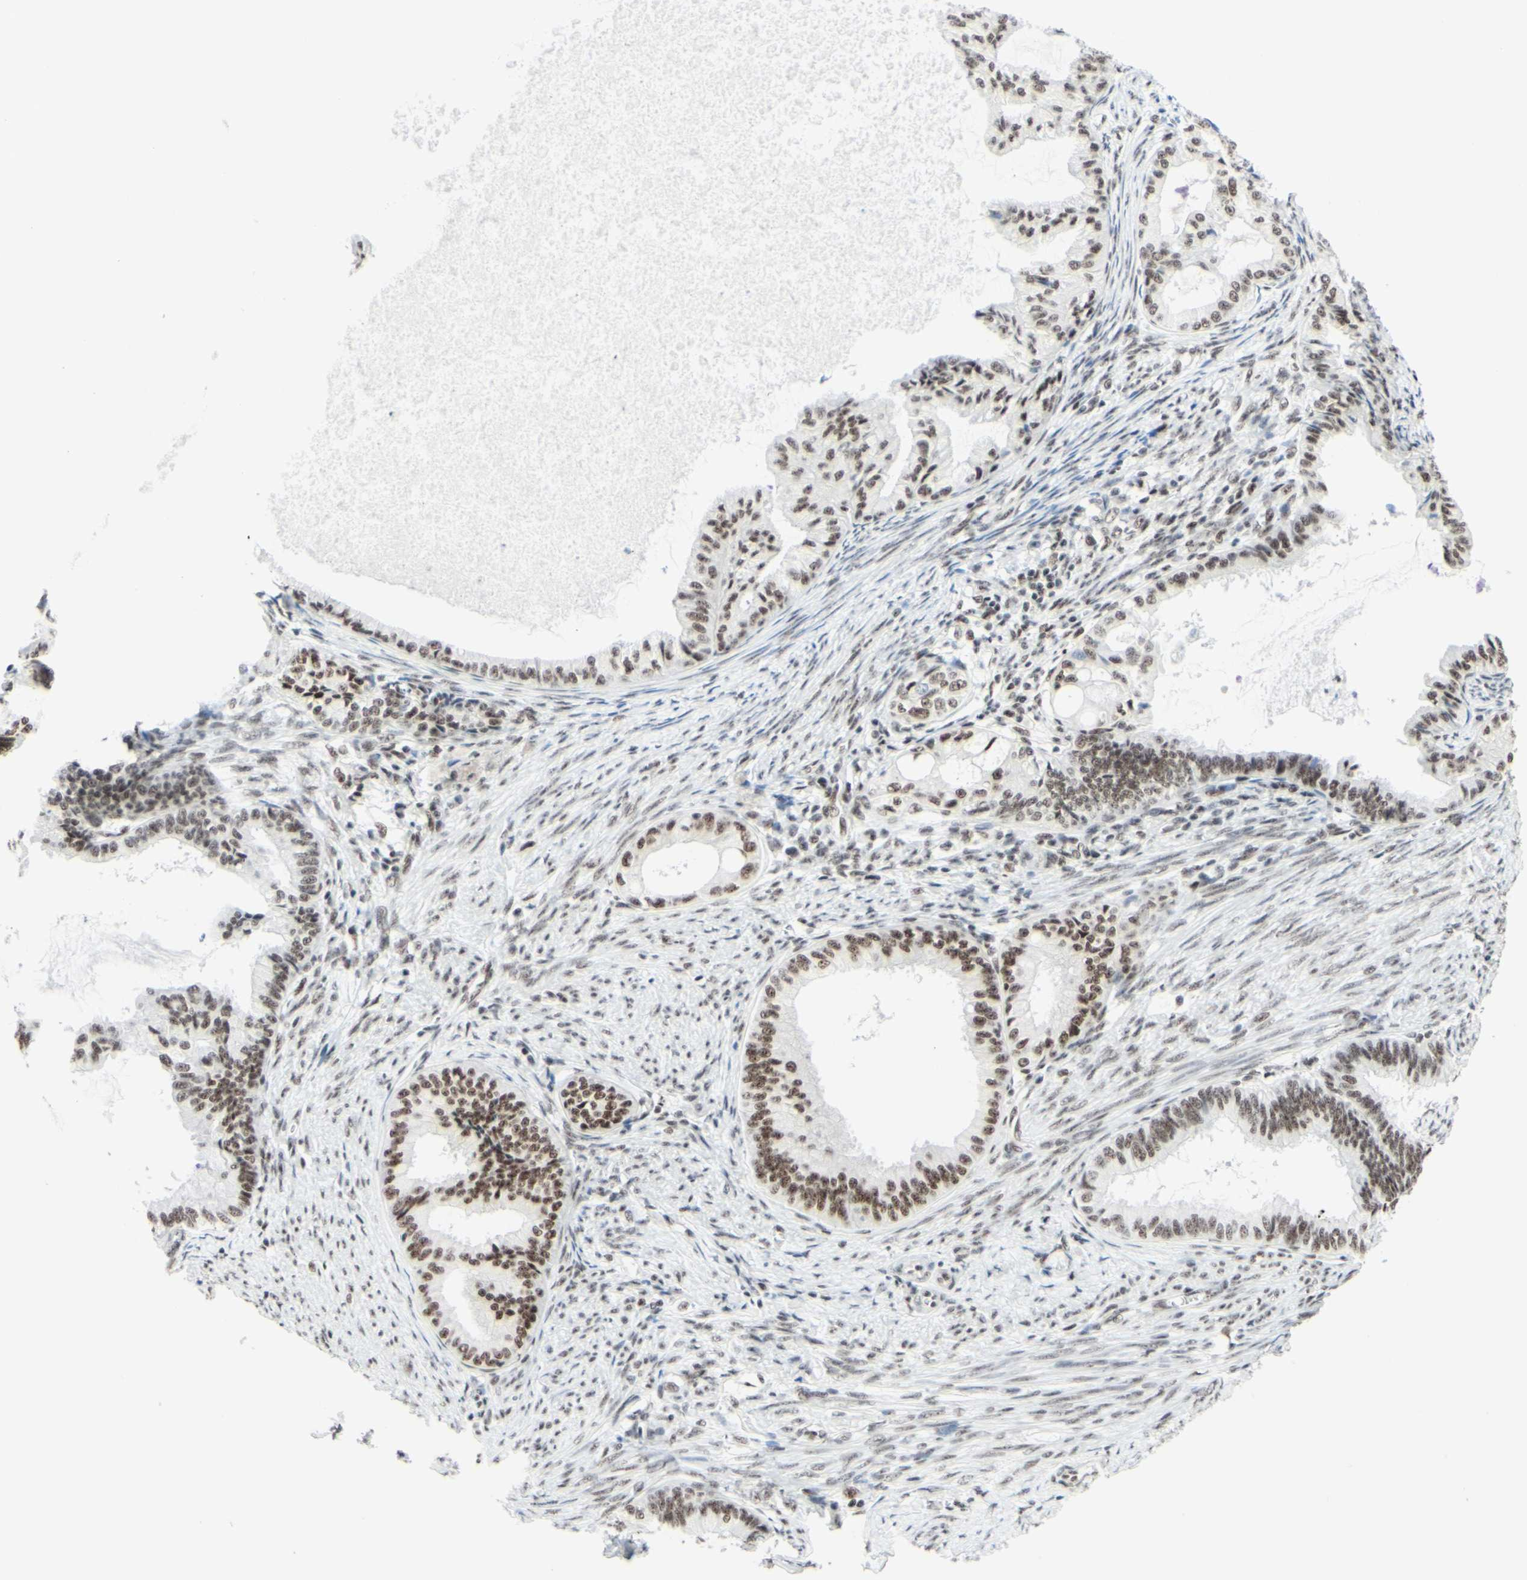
{"staining": {"intensity": "weak", "quantity": "<25%", "location": "nuclear"}, "tissue": "endometrial cancer", "cell_type": "Tumor cells", "image_type": "cancer", "snomed": [{"axis": "morphology", "description": "Adenocarcinoma, NOS"}, {"axis": "topography", "description": "Endometrium"}], "caption": "The photomicrograph reveals no significant expression in tumor cells of endometrial cancer. The staining is performed using DAB brown chromogen with nuclei counter-stained in using hematoxylin.", "gene": "WTAP", "patient": {"sex": "female", "age": 86}}